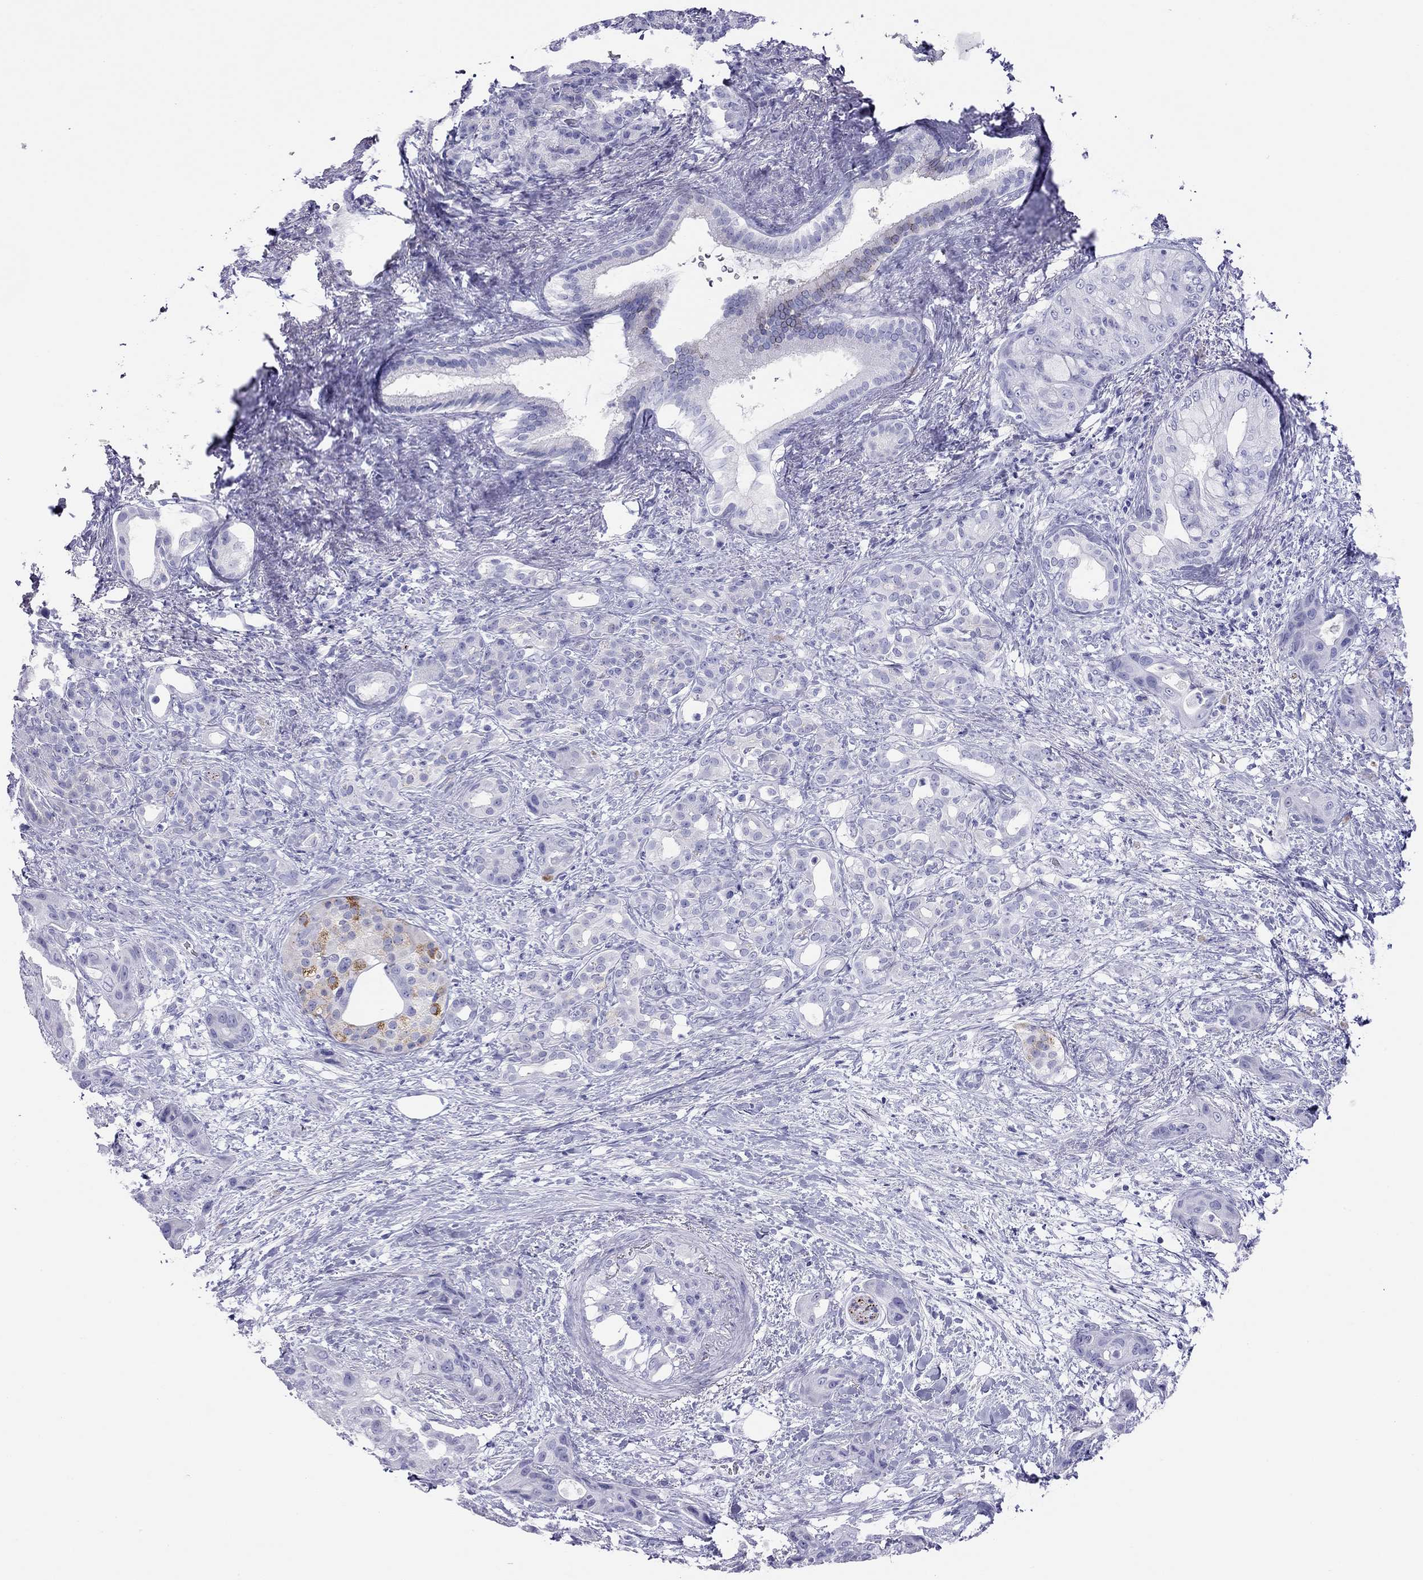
{"staining": {"intensity": "negative", "quantity": "none", "location": "none"}, "tissue": "pancreatic cancer", "cell_type": "Tumor cells", "image_type": "cancer", "snomed": [{"axis": "morphology", "description": "Adenocarcinoma, NOS"}, {"axis": "topography", "description": "Pancreas"}], "caption": "Protein analysis of adenocarcinoma (pancreatic) reveals no significant positivity in tumor cells.", "gene": "PTPRN", "patient": {"sex": "male", "age": 71}}